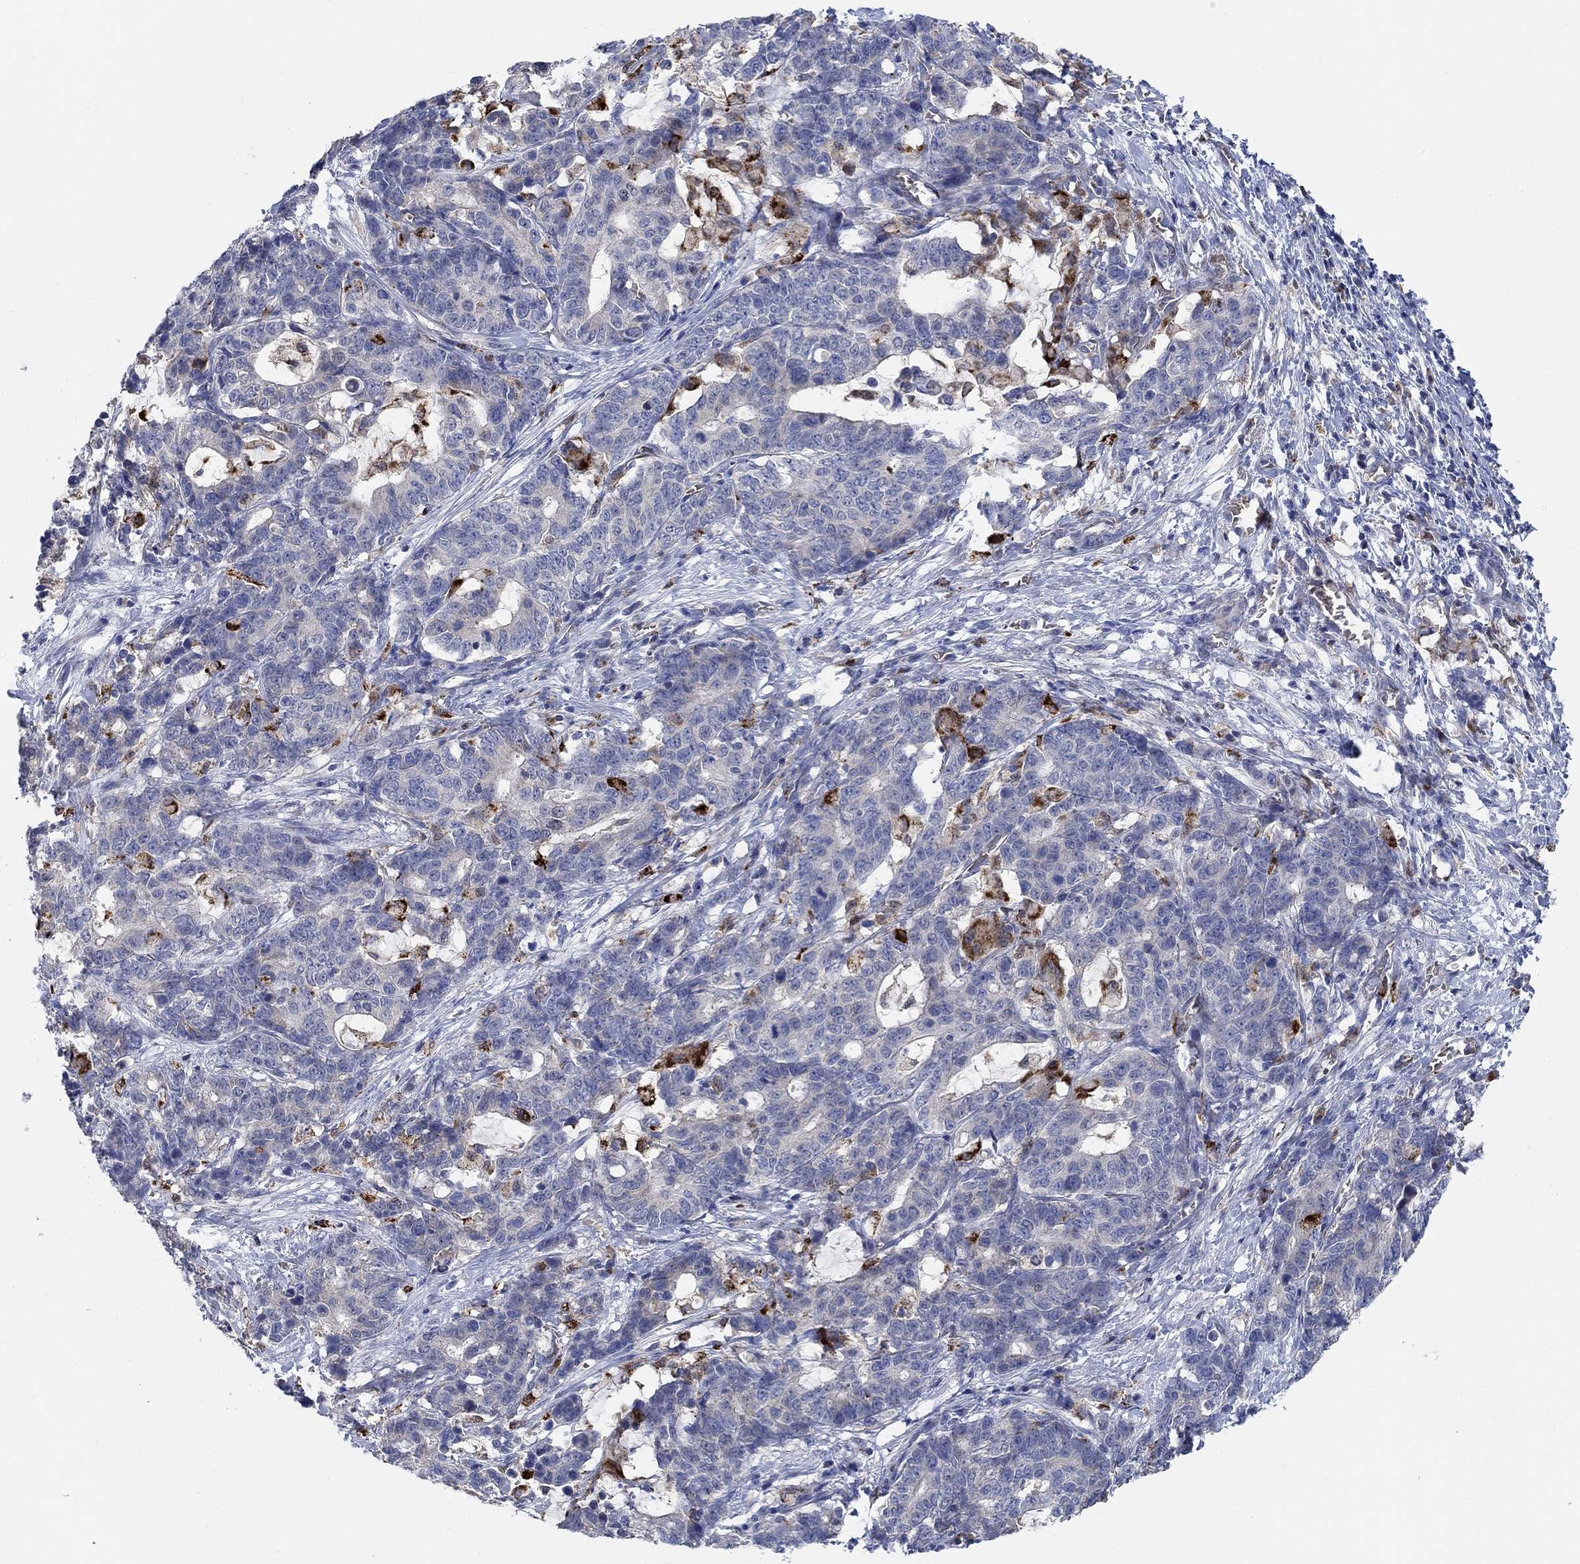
{"staining": {"intensity": "negative", "quantity": "none", "location": "none"}, "tissue": "stomach cancer", "cell_type": "Tumor cells", "image_type": "cancer", "snomed": [{"axis": "morphology", "description": "Normal tissue, NOS"}, {"axis": "morphology", "description": "Adenocarcinoma, NOS"}, {"axis": "topography", "description": "Stomach"}], "caption": "Photomicrograph shows no significant protein expression in tumor cells of stomach cancer. Nuclei are stained in blue.", "gene": "MPP1", "patient": {"sex": "female", "age": 64}}